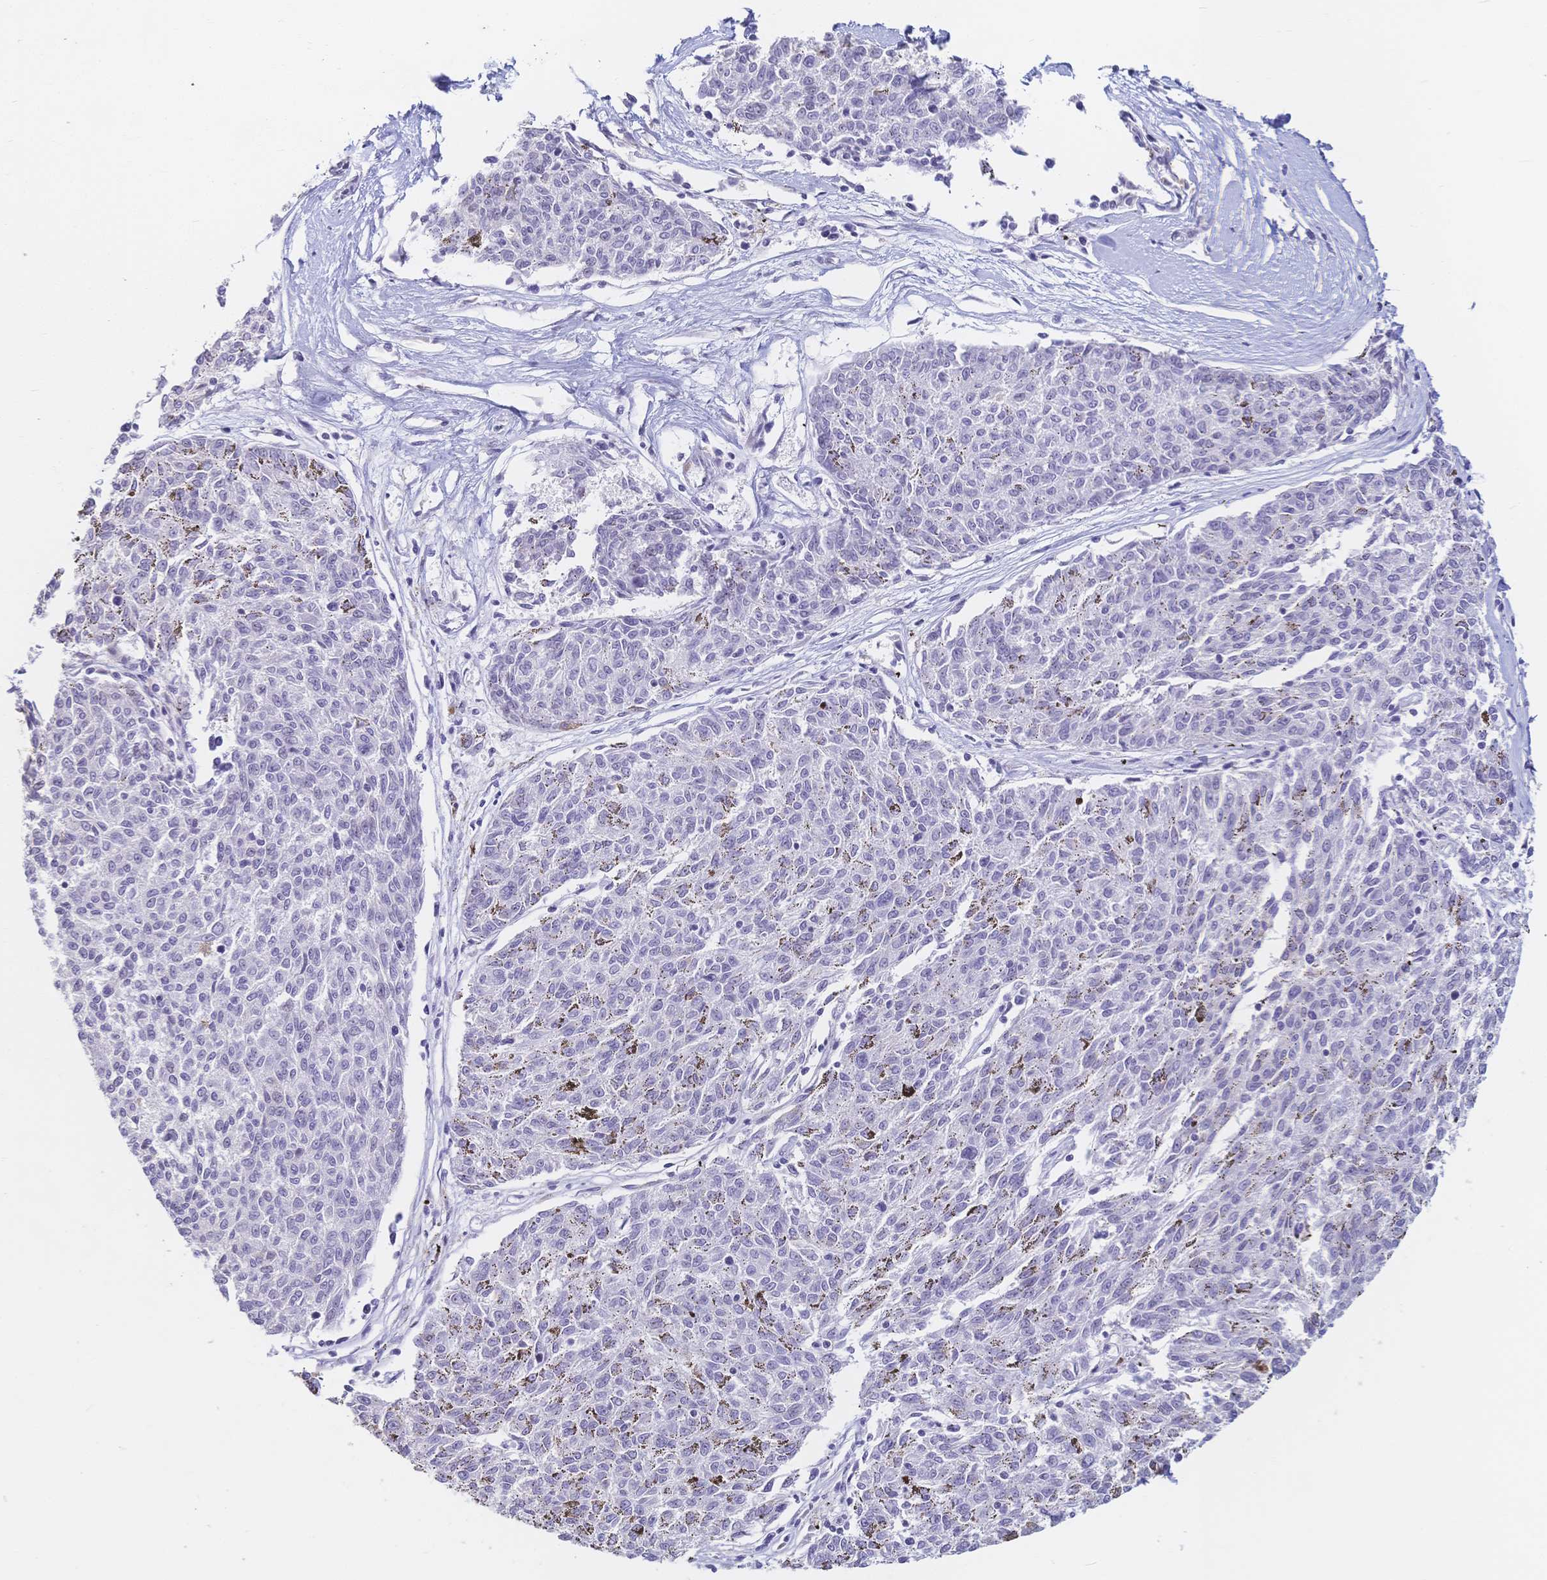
{"staining": {"intensity": "negative", "quantity": "none", "location": "none"}, "tissue": "melanoma", "cell_type": "Tumor cells", "image_type": "cancer", "snomed": [{"axis": "morphology", "description": "Malignant melanoma, NOS"}, {"axis": "topography", "description": "Skin"}], "caption": "This photomicrograph is of melanoma stained with immunohistochemistry to label a protein in brown with the nuclei are counter-stained blue. There is no positivity in tumor cells.", "gene": "CR2", "patient": {"sex": "female", "age": 72}}